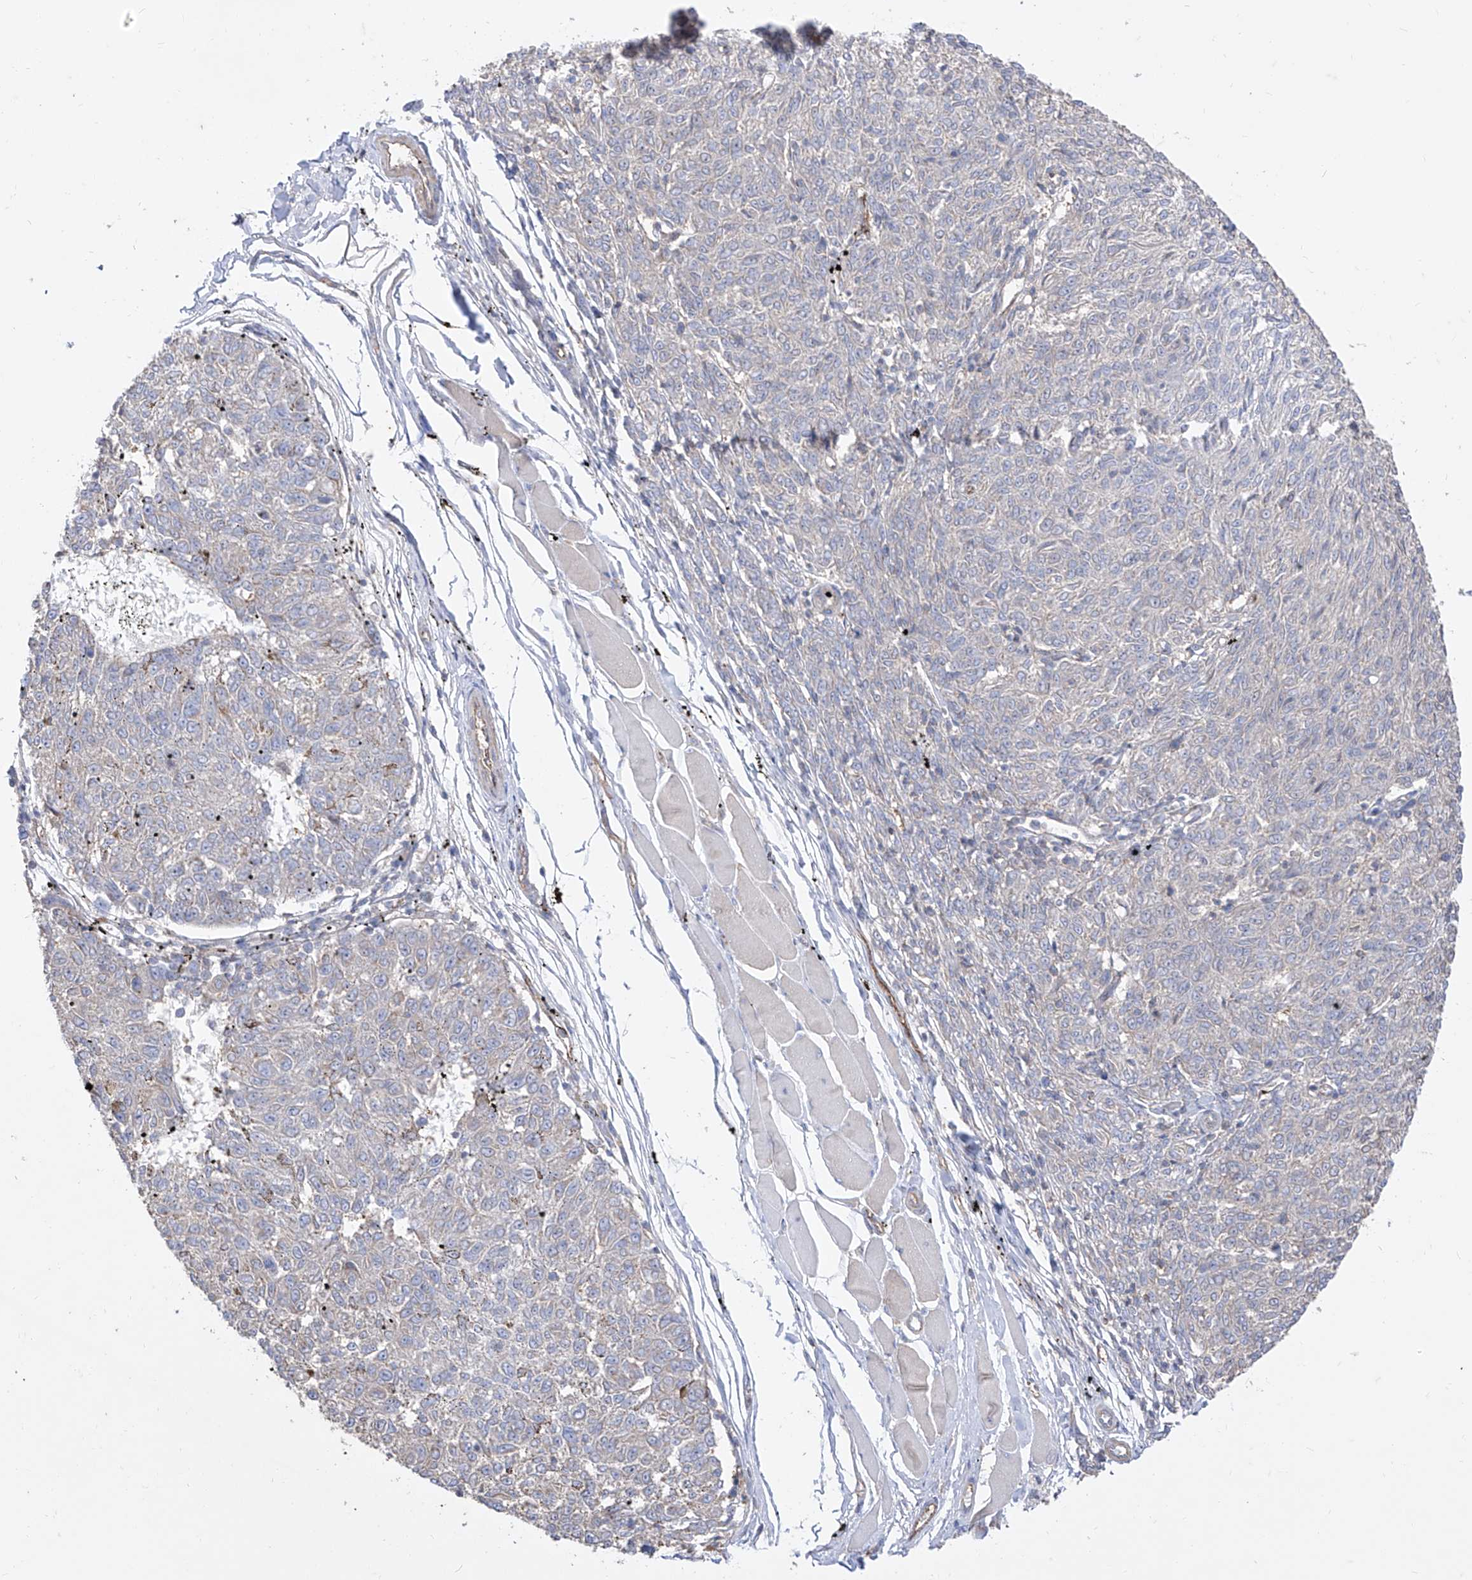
{"staining": {"intensity": "negative", "quantity": "none", "location": "none"}, "tissue": "melanoma", "cell_type": "Tumor cells", "image_type": "cancer", "snomed": [{"axis": "morphology", "description": "Malignant melanoma, NOS"}, {"axis": "topography", "description": "Skin"}], "caption": "There is no significant expression in tumor cells of malignant melanoma.", "gene": "C1orf74", "patient": {"sex": "female", "age": 72}}